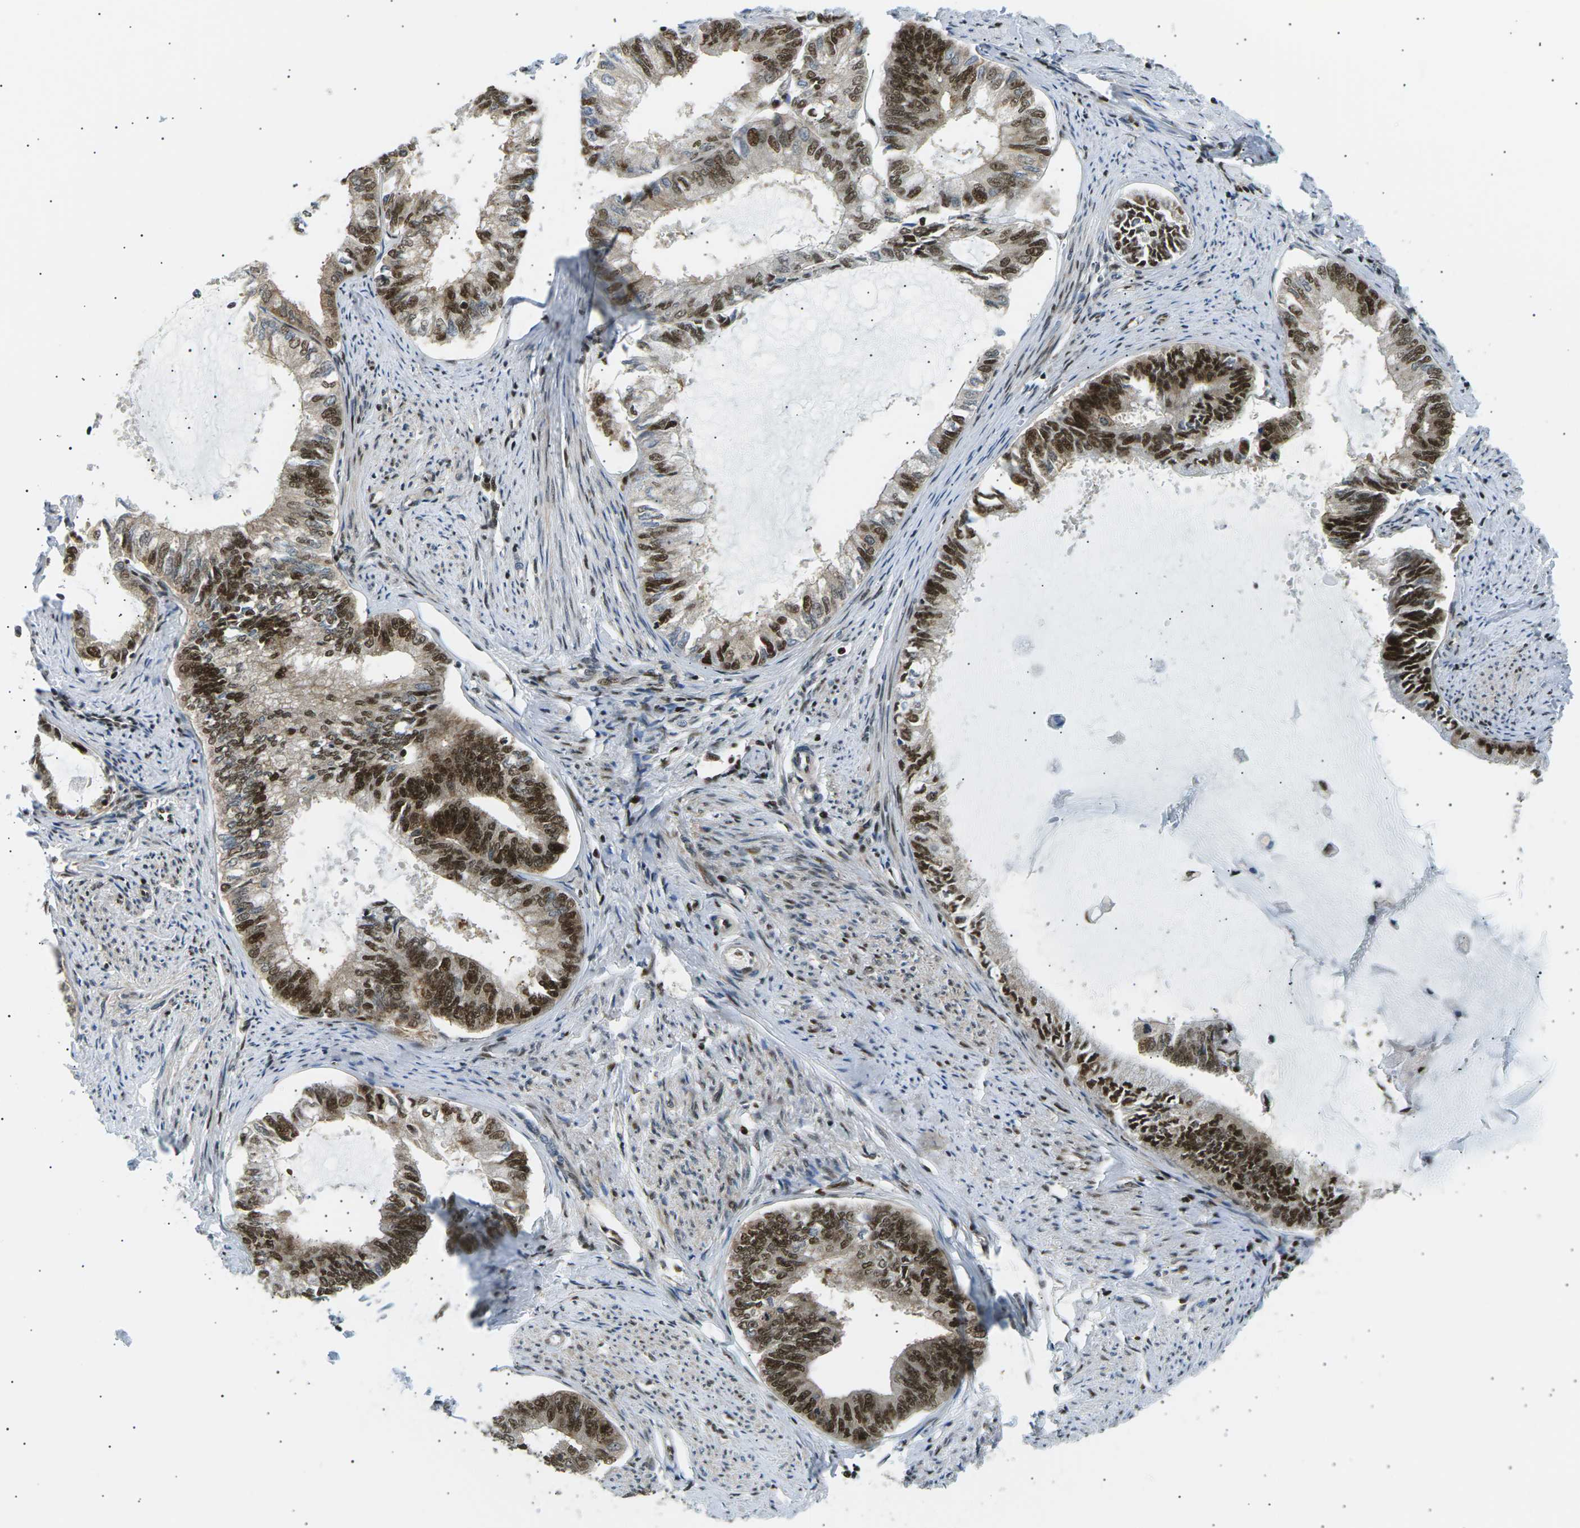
{"staining": {"intensity": "strong", "quantity": ">75%", "location": "cytoplasmic/membranous,nuclear"}, "tissue": "endometrial cancer", "cell_type": "Tumor cells", "image_type": "cancer", "snomed": [{"axis": "morphology", "description": "Adenocarcinoma, NOS"}, {"axis": "topography", "description": "Endometrium"}], "caption": "A histopathology image of endometrial adenocarcinoma stained for a protein demonstrates strong cytoplasmic/membranous and nuclear brown staining in tumor cells.", "gene": "RPA2", "patient": {"sex": "female", "age": 86}}